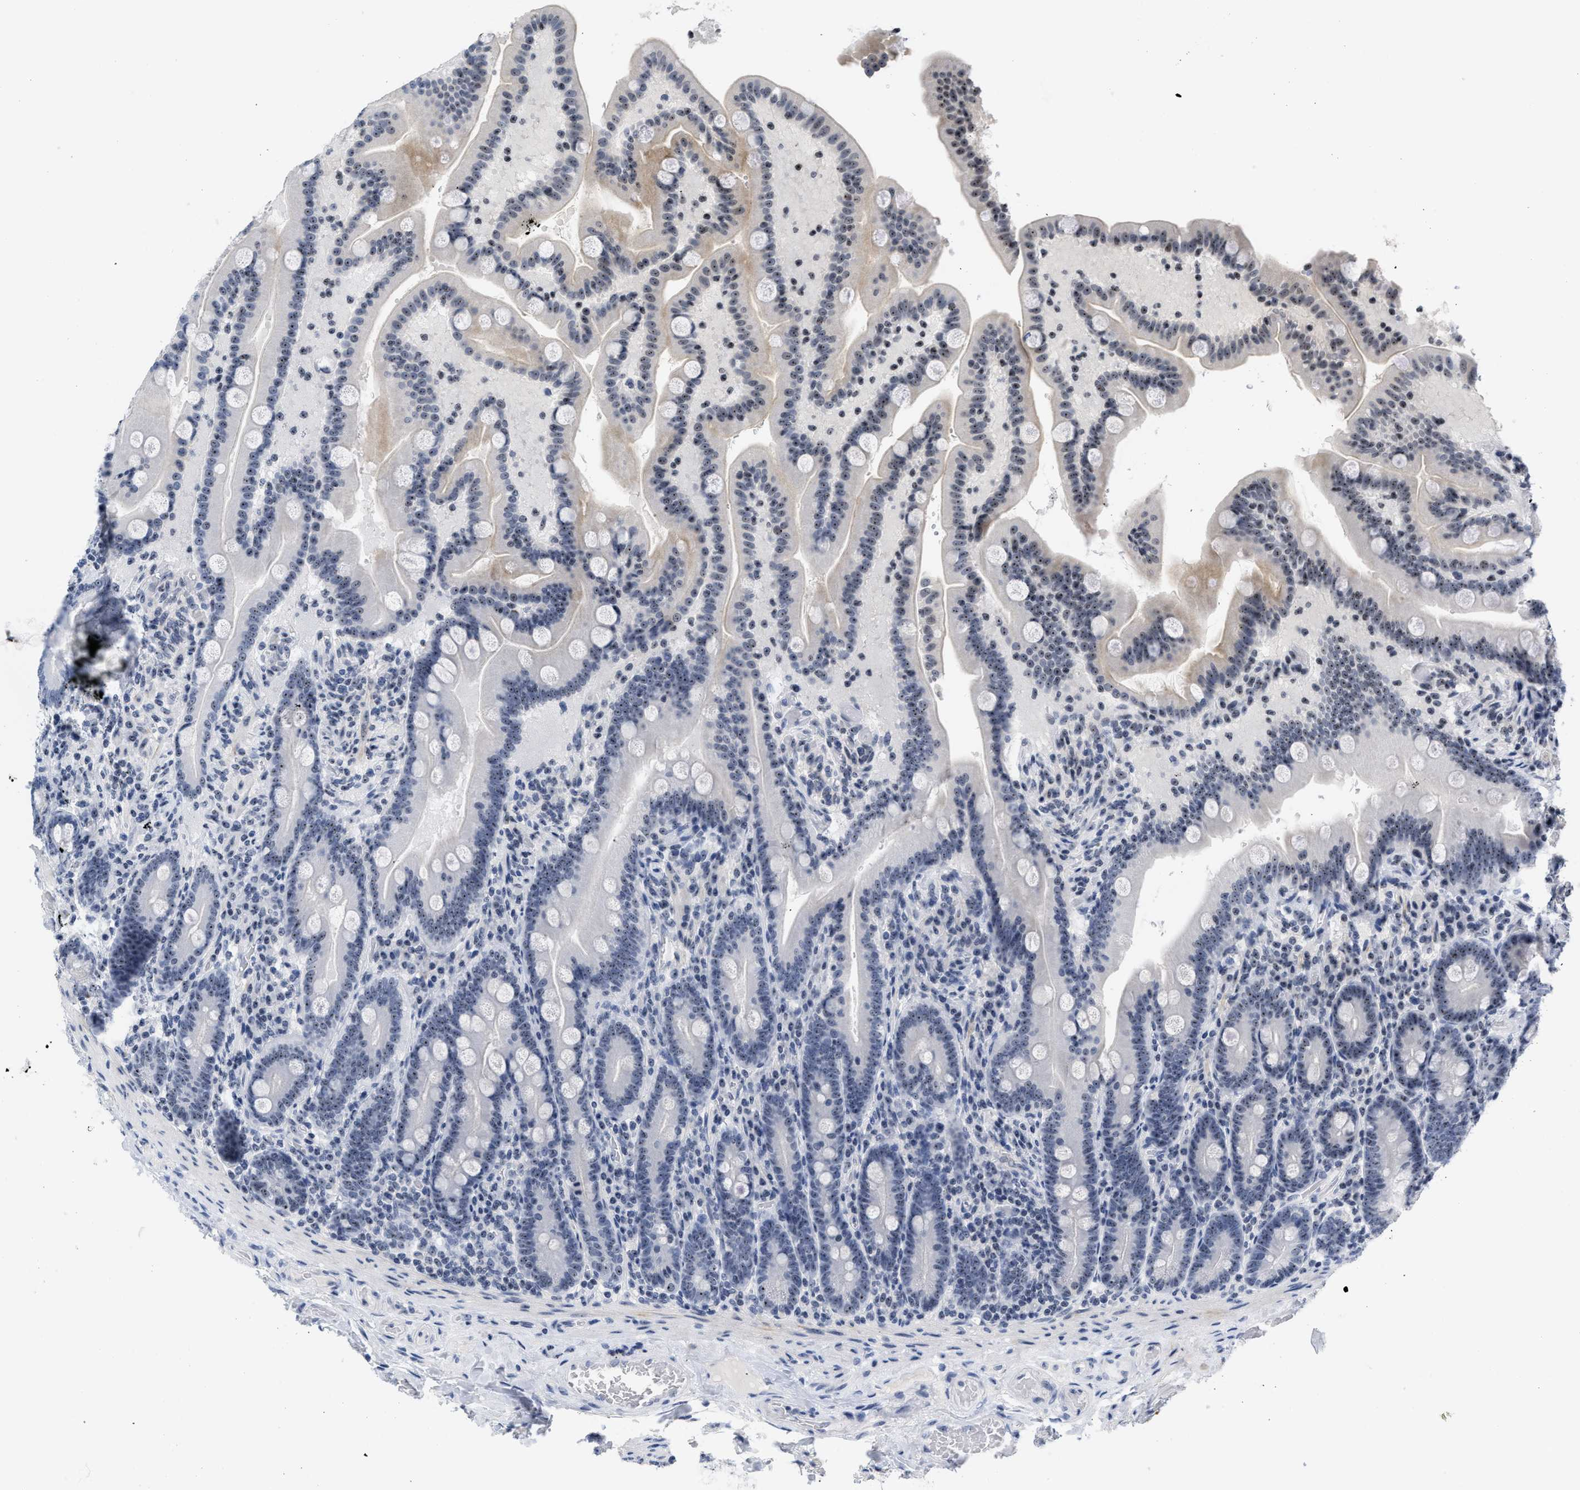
{"staining": {"intensity": "moderate", "quantity": "25%-75%", "location": "nuclear"}, "tissue": "duodenum", "cell_type": "Glandular cells", "image_type": "normal", "snomed": [{"axis": "morphology", "description": "Normal tissue, NOS"}, {"axis": "topography", "description": "Duodenum"}], "caption": "Unremarkable duodenum displays moderate nuclear expression in about 25%-75% of glandular cells.", "gene": "NOP58", "patient": {"sex": "male", "age": 54}}